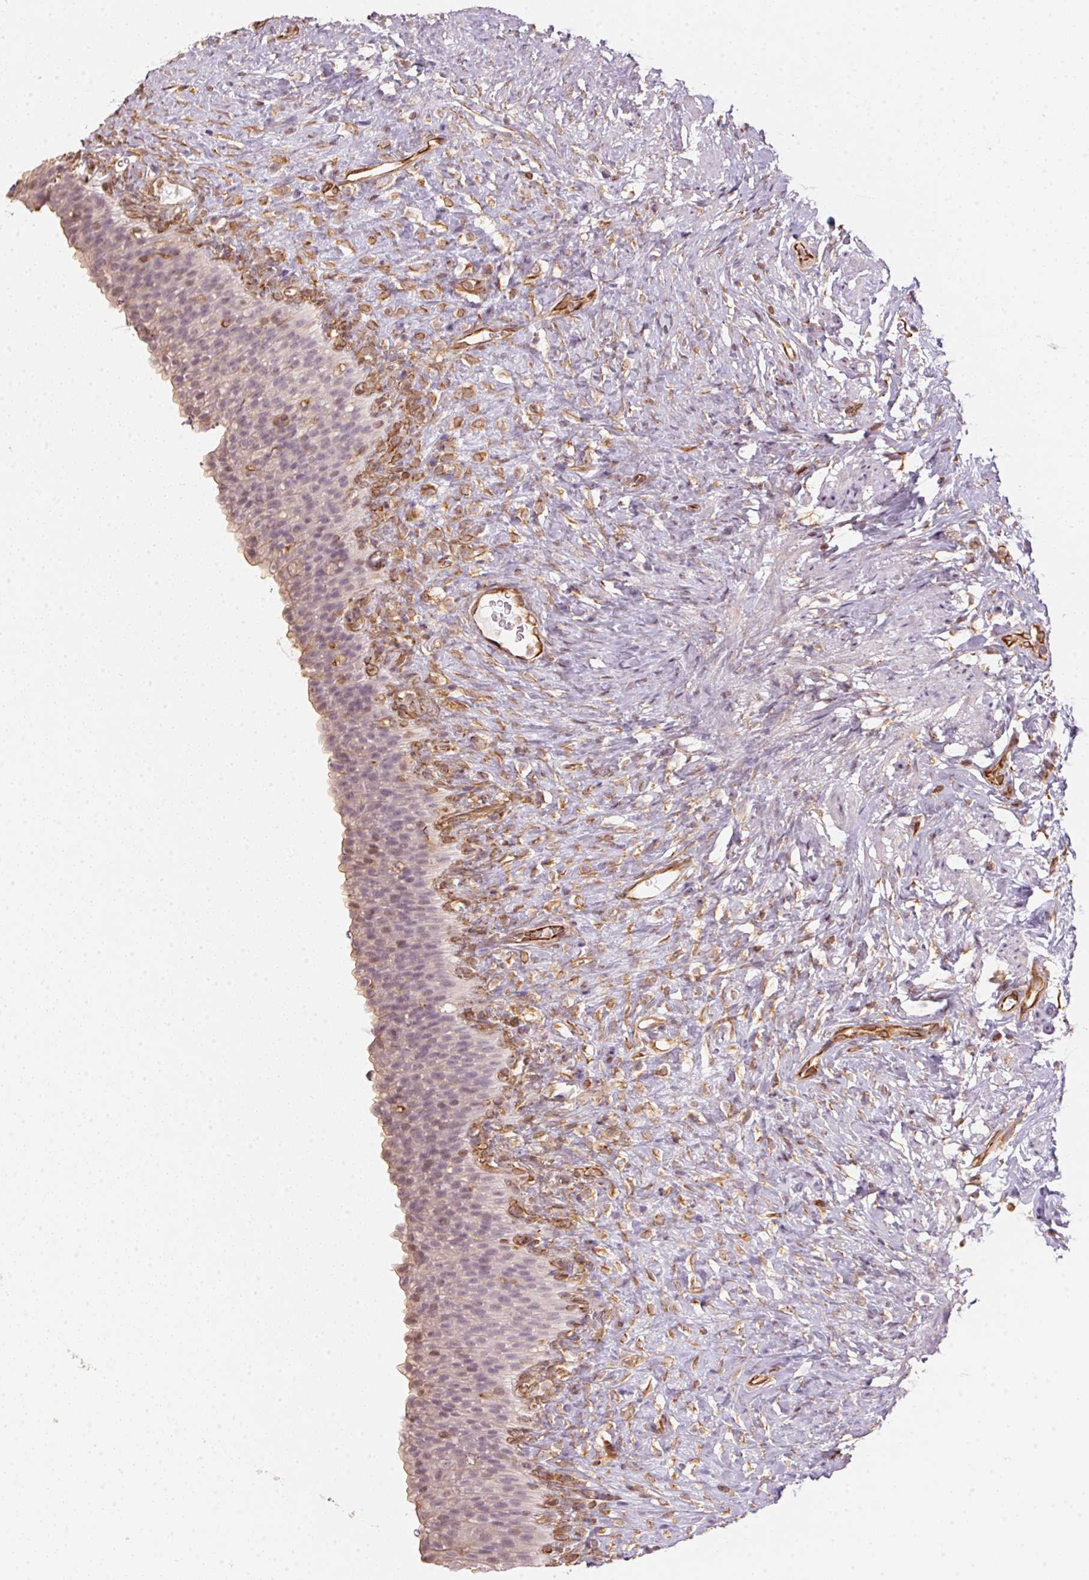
{"staining": {"intensity": "weak", "quantity": "<25%", "location": "nuclear"}, "tissue": "urinary bladder", "cell_type": "Urothelial cells", "image_type": "normal", "snomed": [{"axis": "morphology", "description": "Normal tissue, NOS"}, {"axis": "topography", "description": "Urinary bladder"}, {"axis": "topography", "description": "Prostate"}], "caption": "Urinary bladder stained for a protein using IHC displays no staining urothelial cells.", "gene": "FOXR2", "patient": {"sex": "male", "age": 76}}